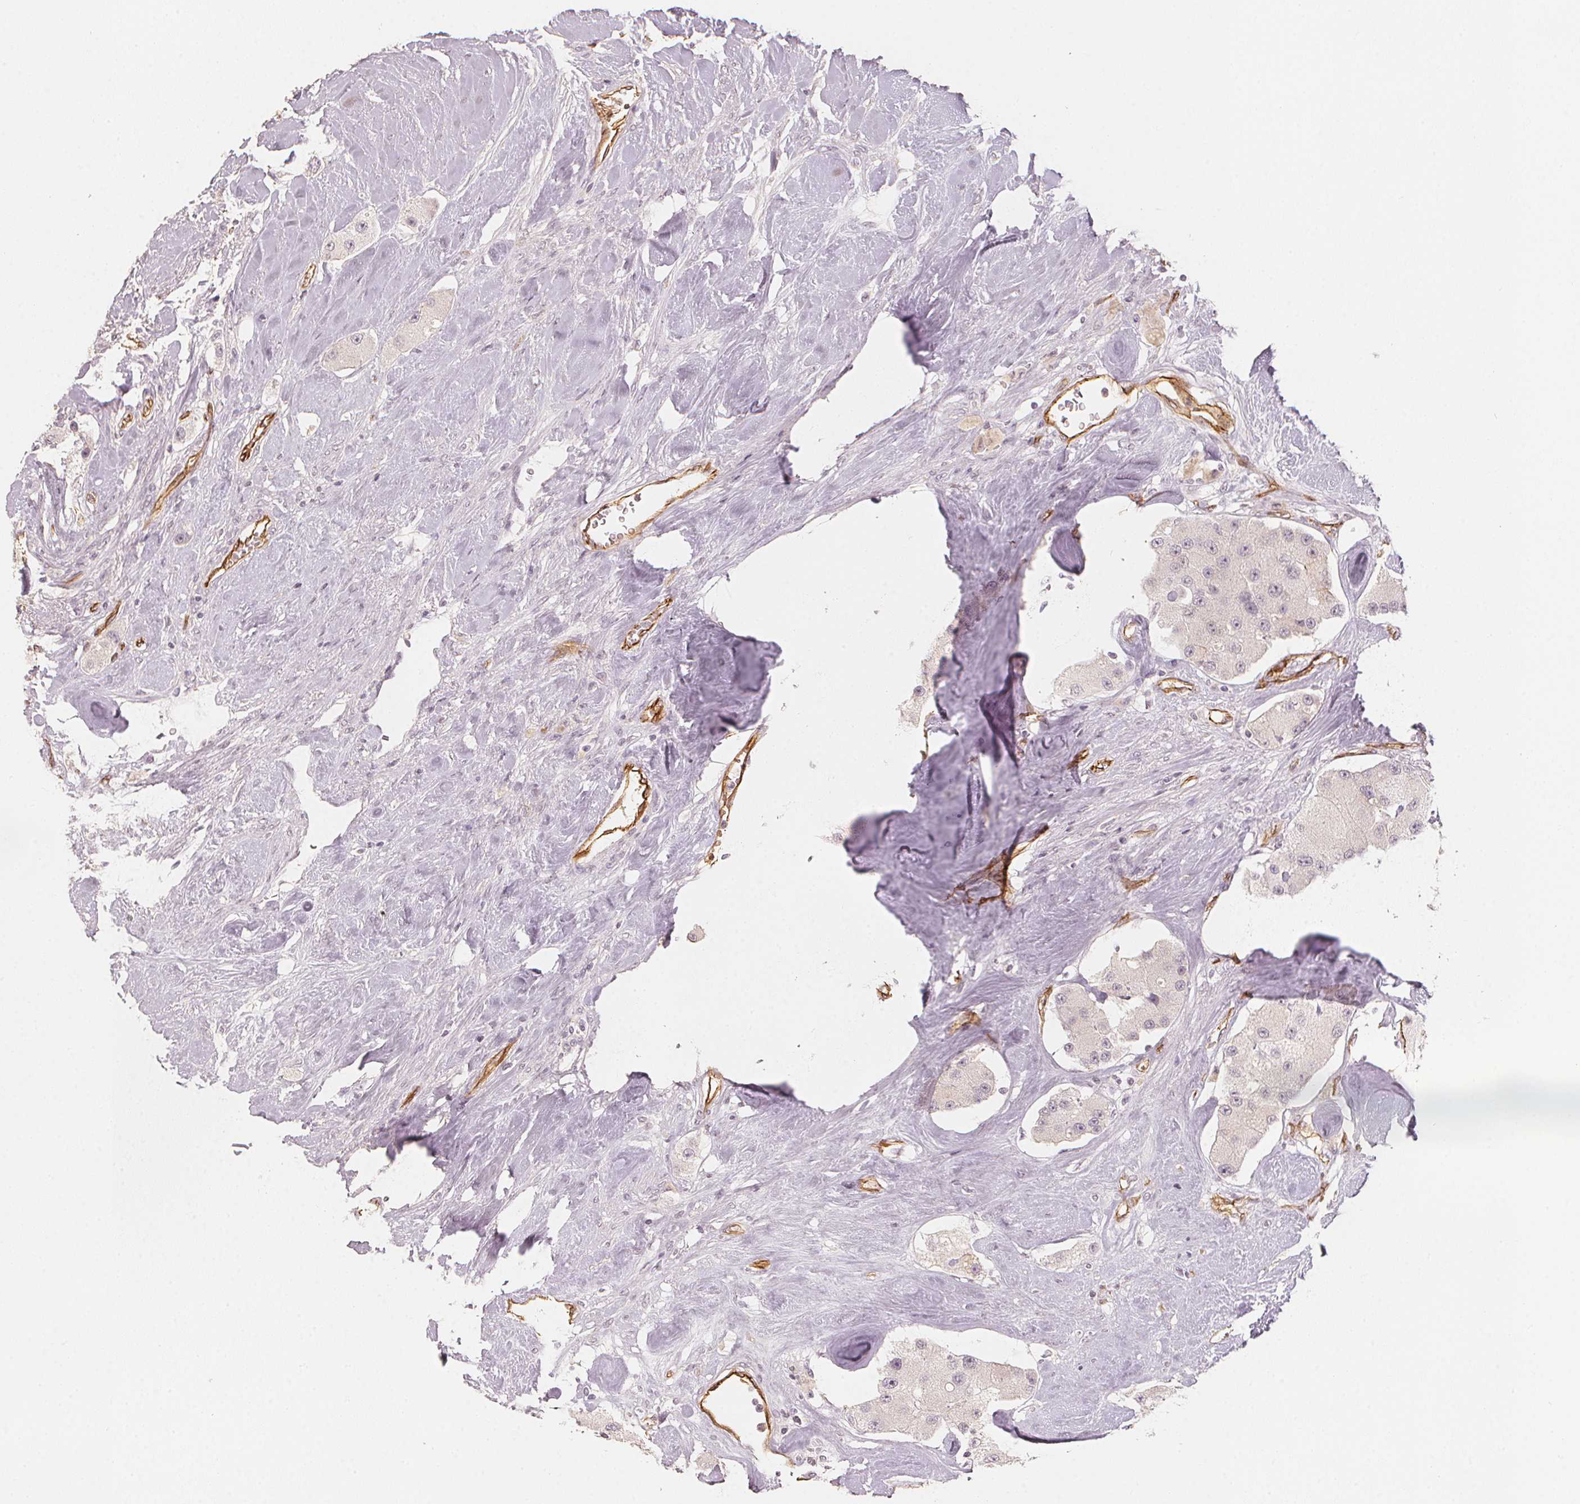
{"staining": {"intensity": "negative", "quantity": "none", "location": "none"}, "tissue": "carcinoid", "cell_type": "Tumor cells", "image_type": "cancer", "snomed": [{"axis": "morphology", "description": "Carcinoid, malignant, NOS"}, {"axis": "topography", "description": "Pancreas"}], "caption": "IHC of carcinoid (malignant) displays no positivity in tumor cells. (Immunohistochemistry, brightfield microscopy, high magnification).", "gene": "CIB1", "patient": {"sex": "male", "age": 41}}